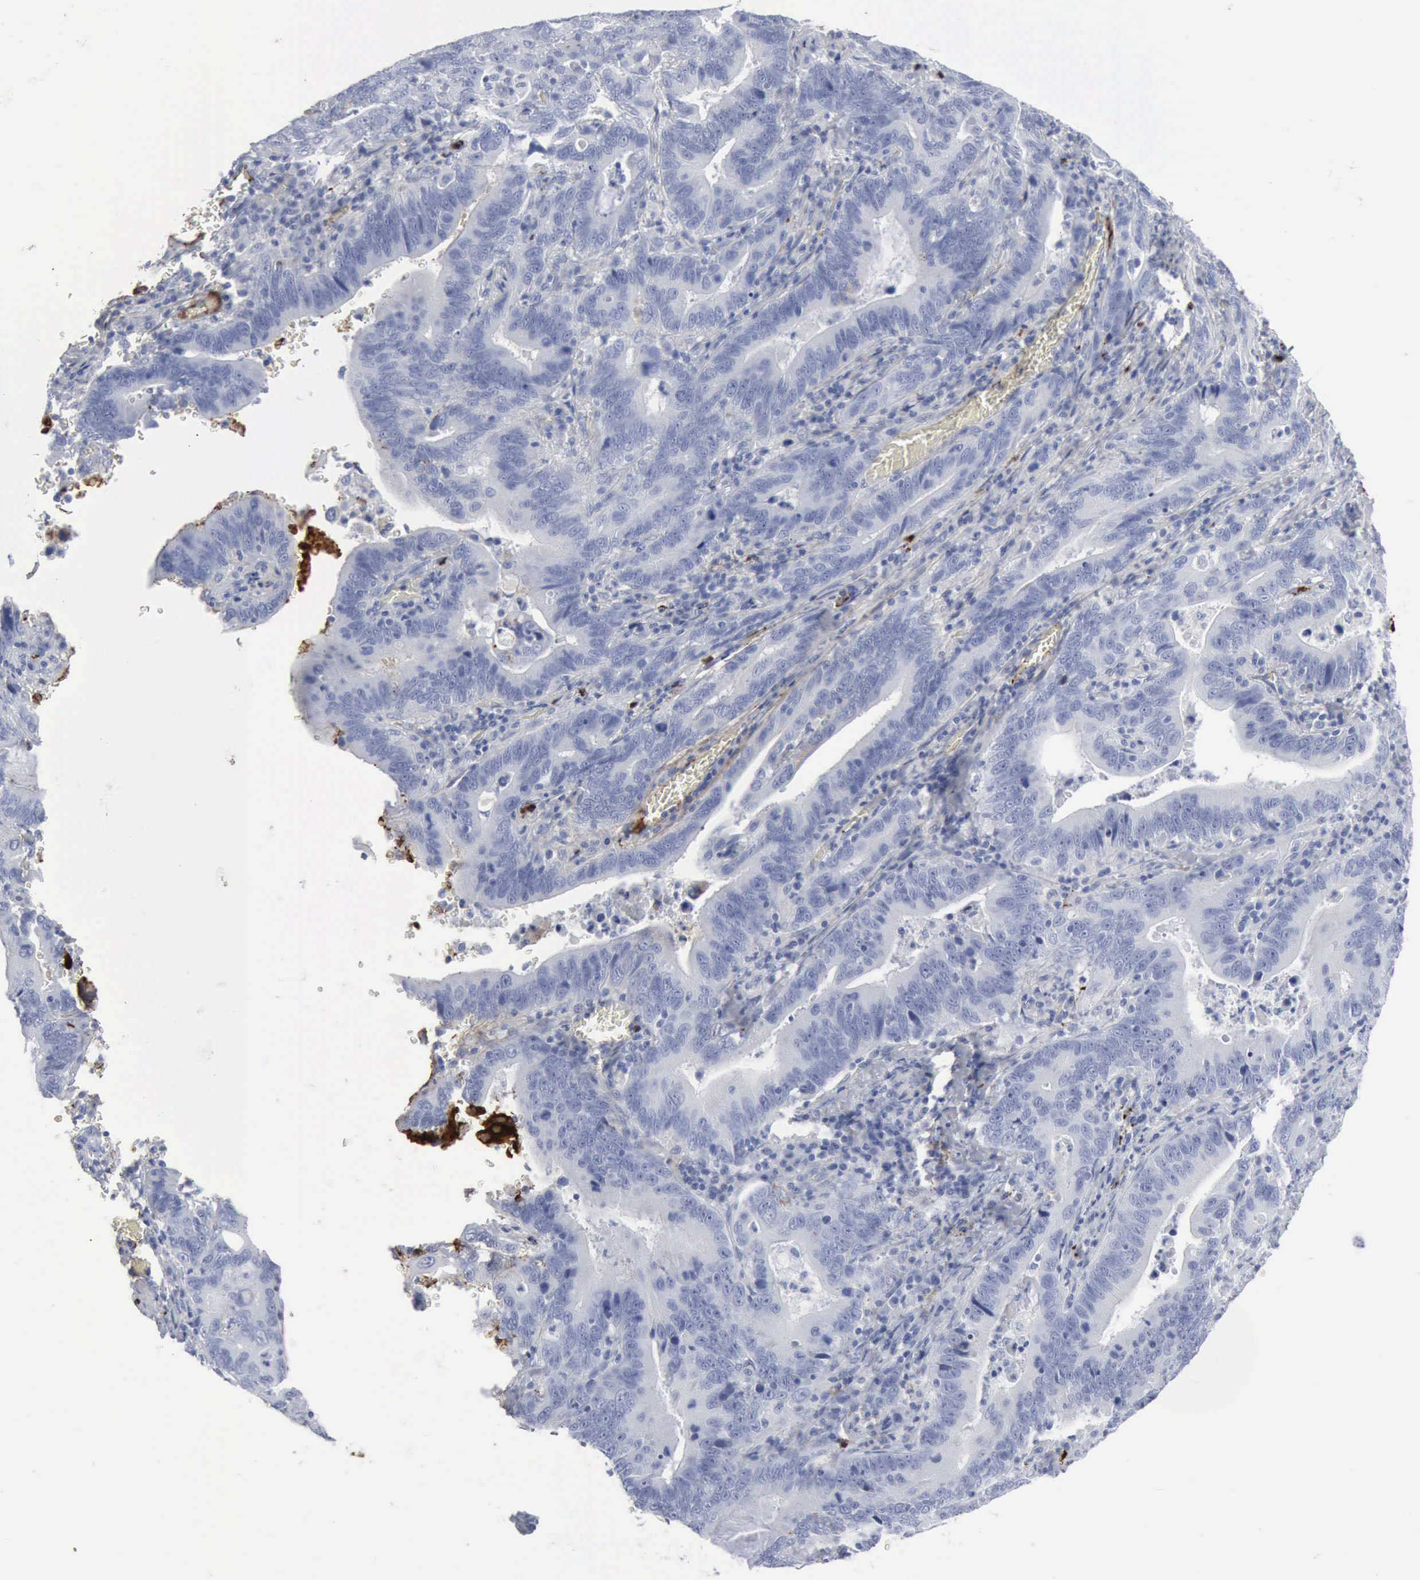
{"staining": {"intensity": "negative", "quantity": "none", "location": "none"}, "tissue": "stomach cancer", "cell_type": "Tumor cells", "image_type": "cancer", "snomed": [{"axis": "morphology", "description": "Adenocarcinoma, NOS"}, {"axis": "topography", "description": "Stomach, upper"}], "caption": "DAB (3,3'-diaminobenzidine) immunohistochemical staining of stomach cancer shows no significant expression in tumor cells.", "gene": "C4BPA", "patient": {"sex": "male", "age": 63}}